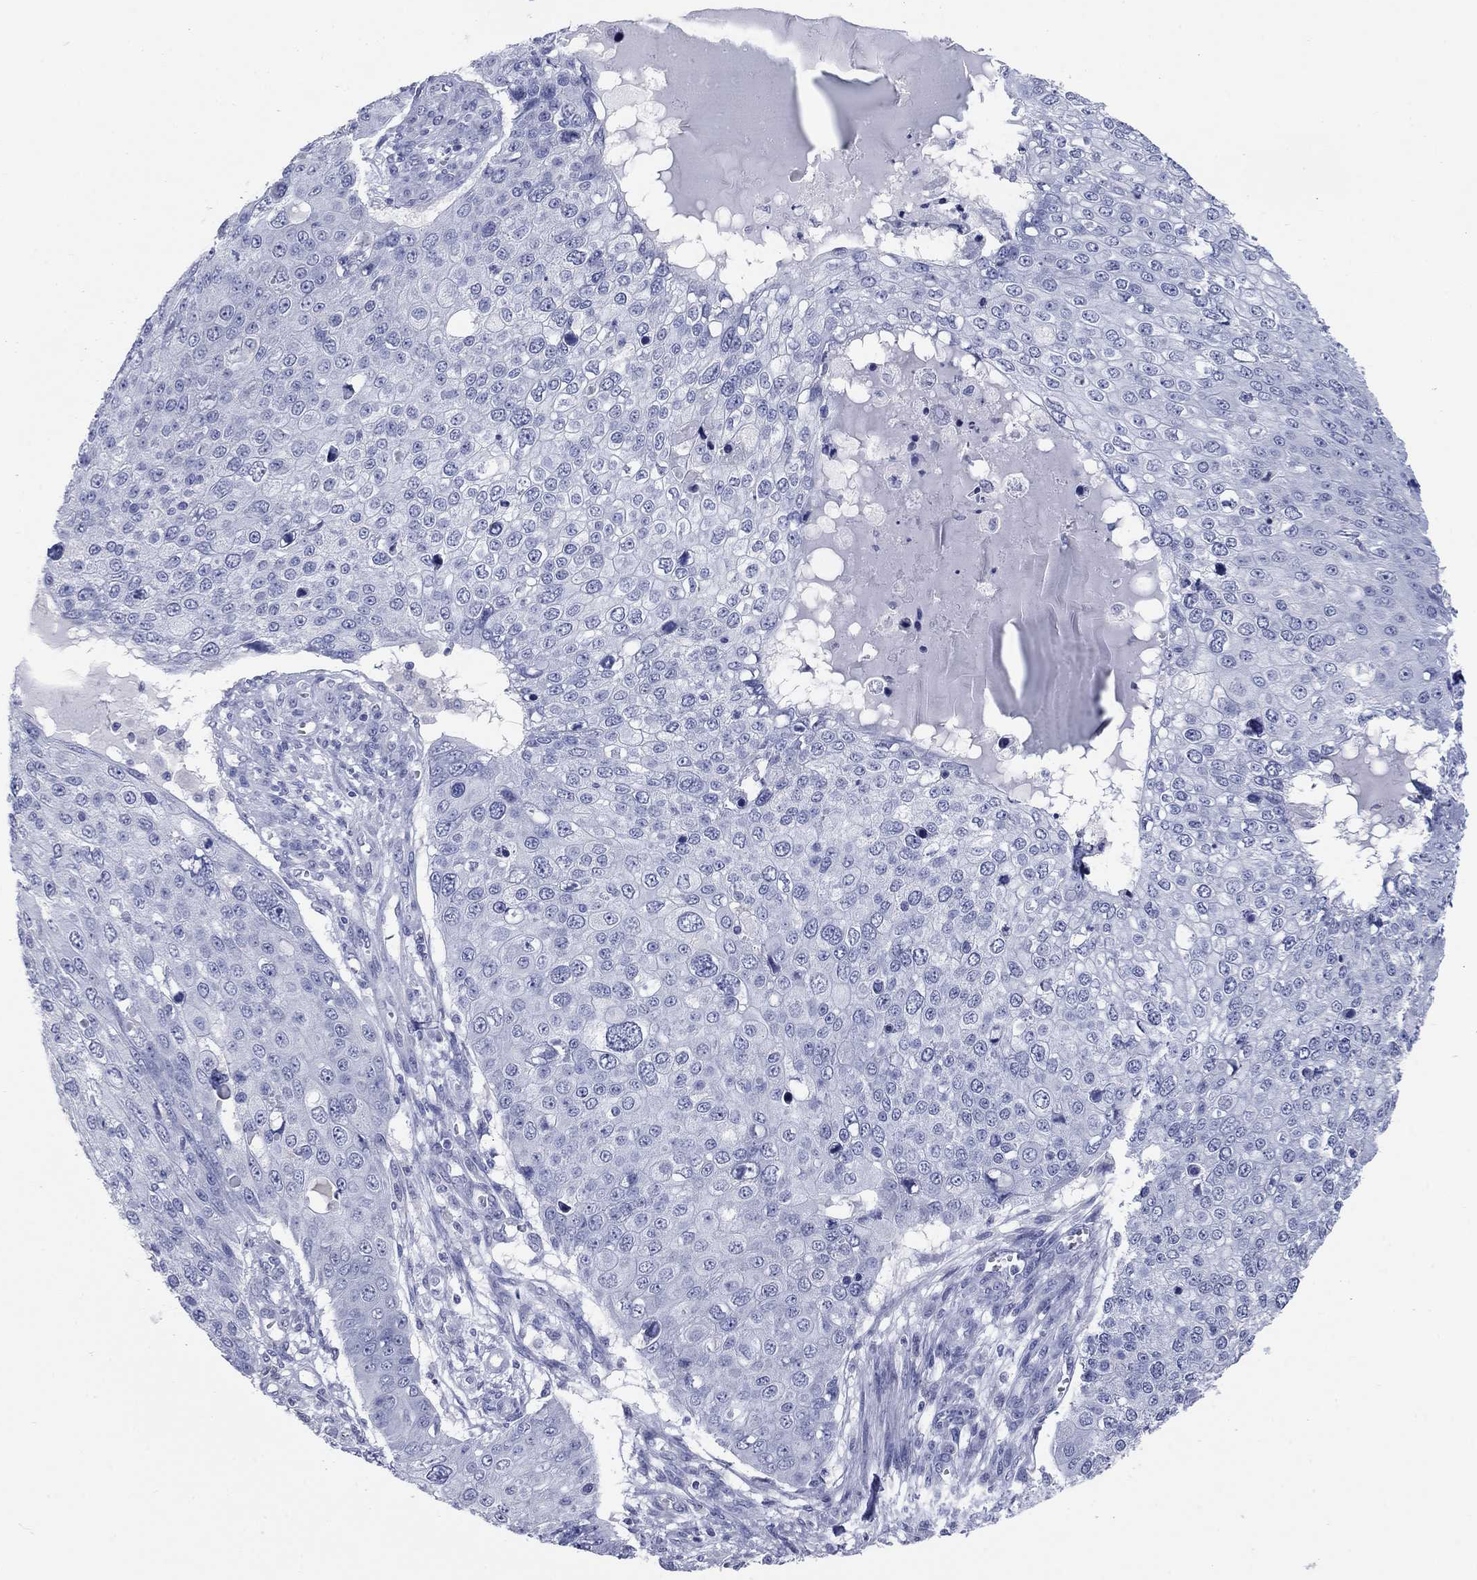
{"staining": {"intensity": "negative", "quantity": "none", "location": "none"}, "tissue": "skin cancer", "cell_type": "Tumor cells", "image_type": "cancer", "snomed": [{"axis": "morphology", "description": "Squamous cell carcinoma, NOS"}, {"axis": "topography", "description": "Skin"}], "caption": "This is an IHC photomicrograph of human squamous cell carcinoma (skin). There is no staining in tumor cells.", "gene": "ATP6V1G2", "patient": {"sex": "male", "age": 71}}